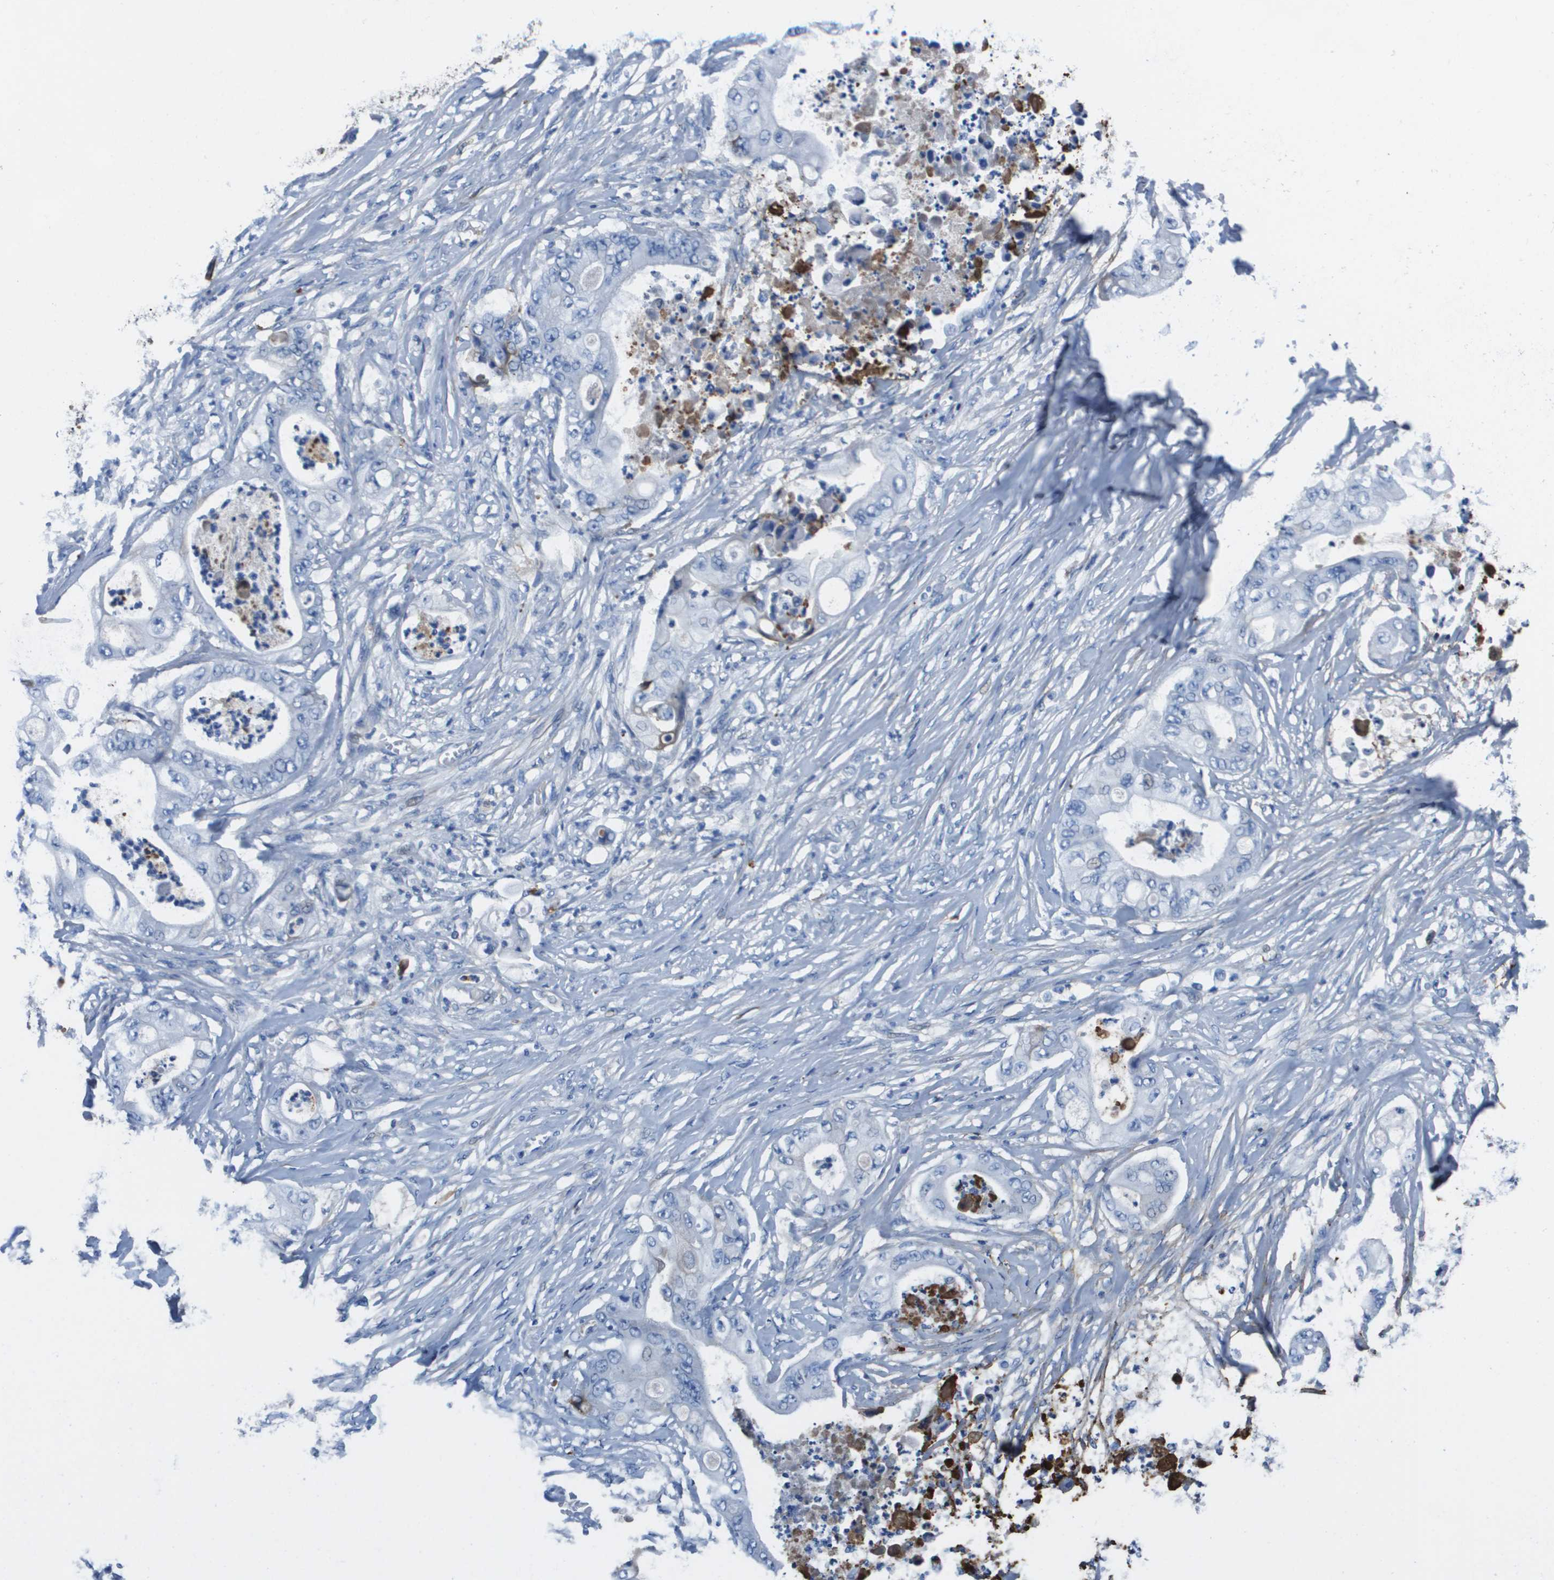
{"staining": {"intensity": "negative", "quantity": "none", "location": "none"}, "tissue": "stomach cancer", "cell_type": "Tumor cells", "image_type": "cancer", "snomed": [{"axis": "morphology", "description": "Adenocarcinoma, NOS"}, {"axis": "topography", "description": "Stomach"}], "caption": "There is no significant staining in tumor cells of stomach adenocarcinoma. Brightfield microscopy of immunohistochemistry stained with DAB (brown) and hematoxylin (blue), captured at high magnification.", "gene": "VTN", "patient": {"sex": "female", "age": 73}}